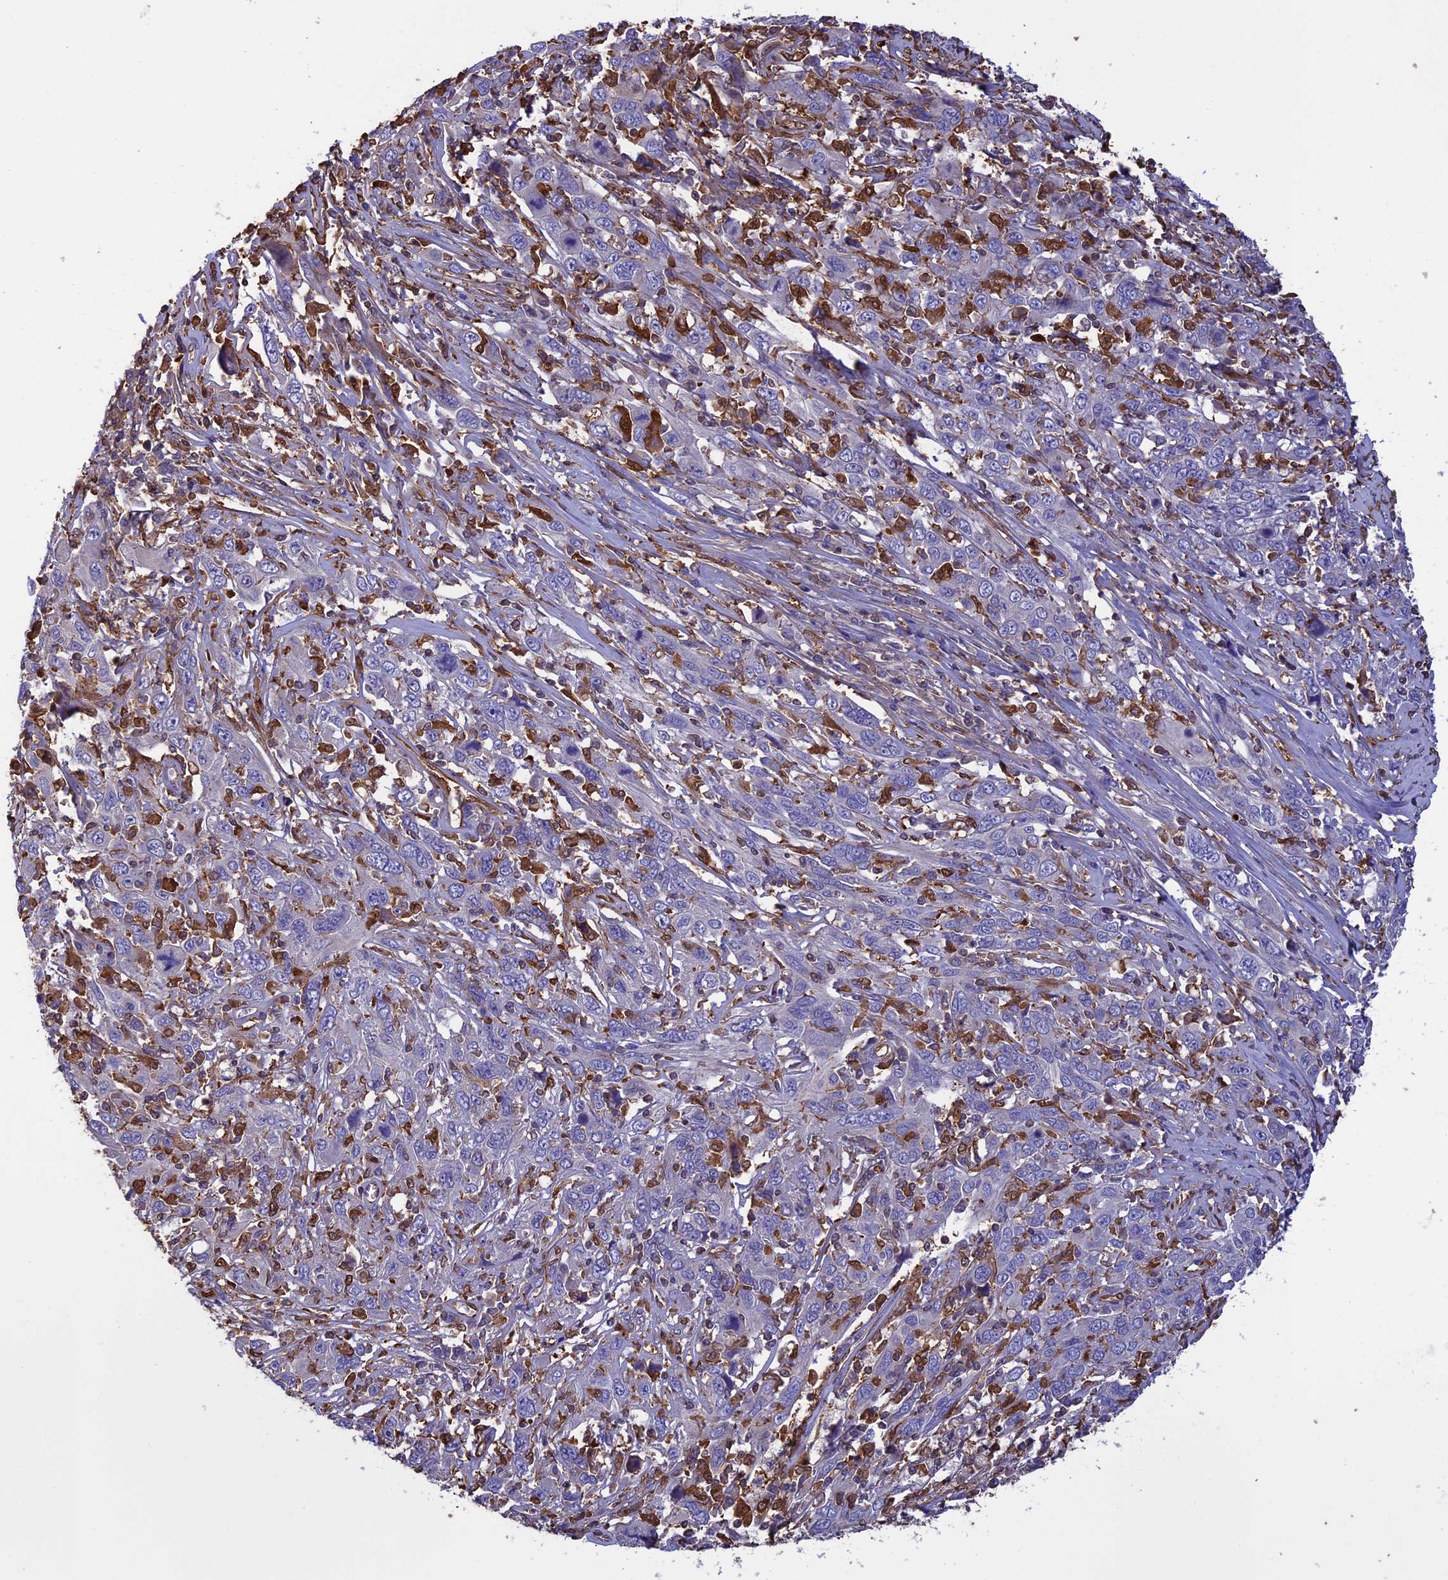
{"staining": {"intensity": "negative", "quantity": "none", "location": "none"}, "tissue": "cervical cancer", "cell_type": "Tumor cells", "image_type": "cancer", "snomed": [{"axis": "morphology", "description": "Squamous cell carcinoma, NOS"}, {"axis": "topography", "description": "Cervix"}], "caption": "A histopathology image of human squamous cell carcinoma (cervical) is negative for staining in tumor cells.", "gene": "ARHGAP18", "patient": {"sex": "female", "age": 46}}